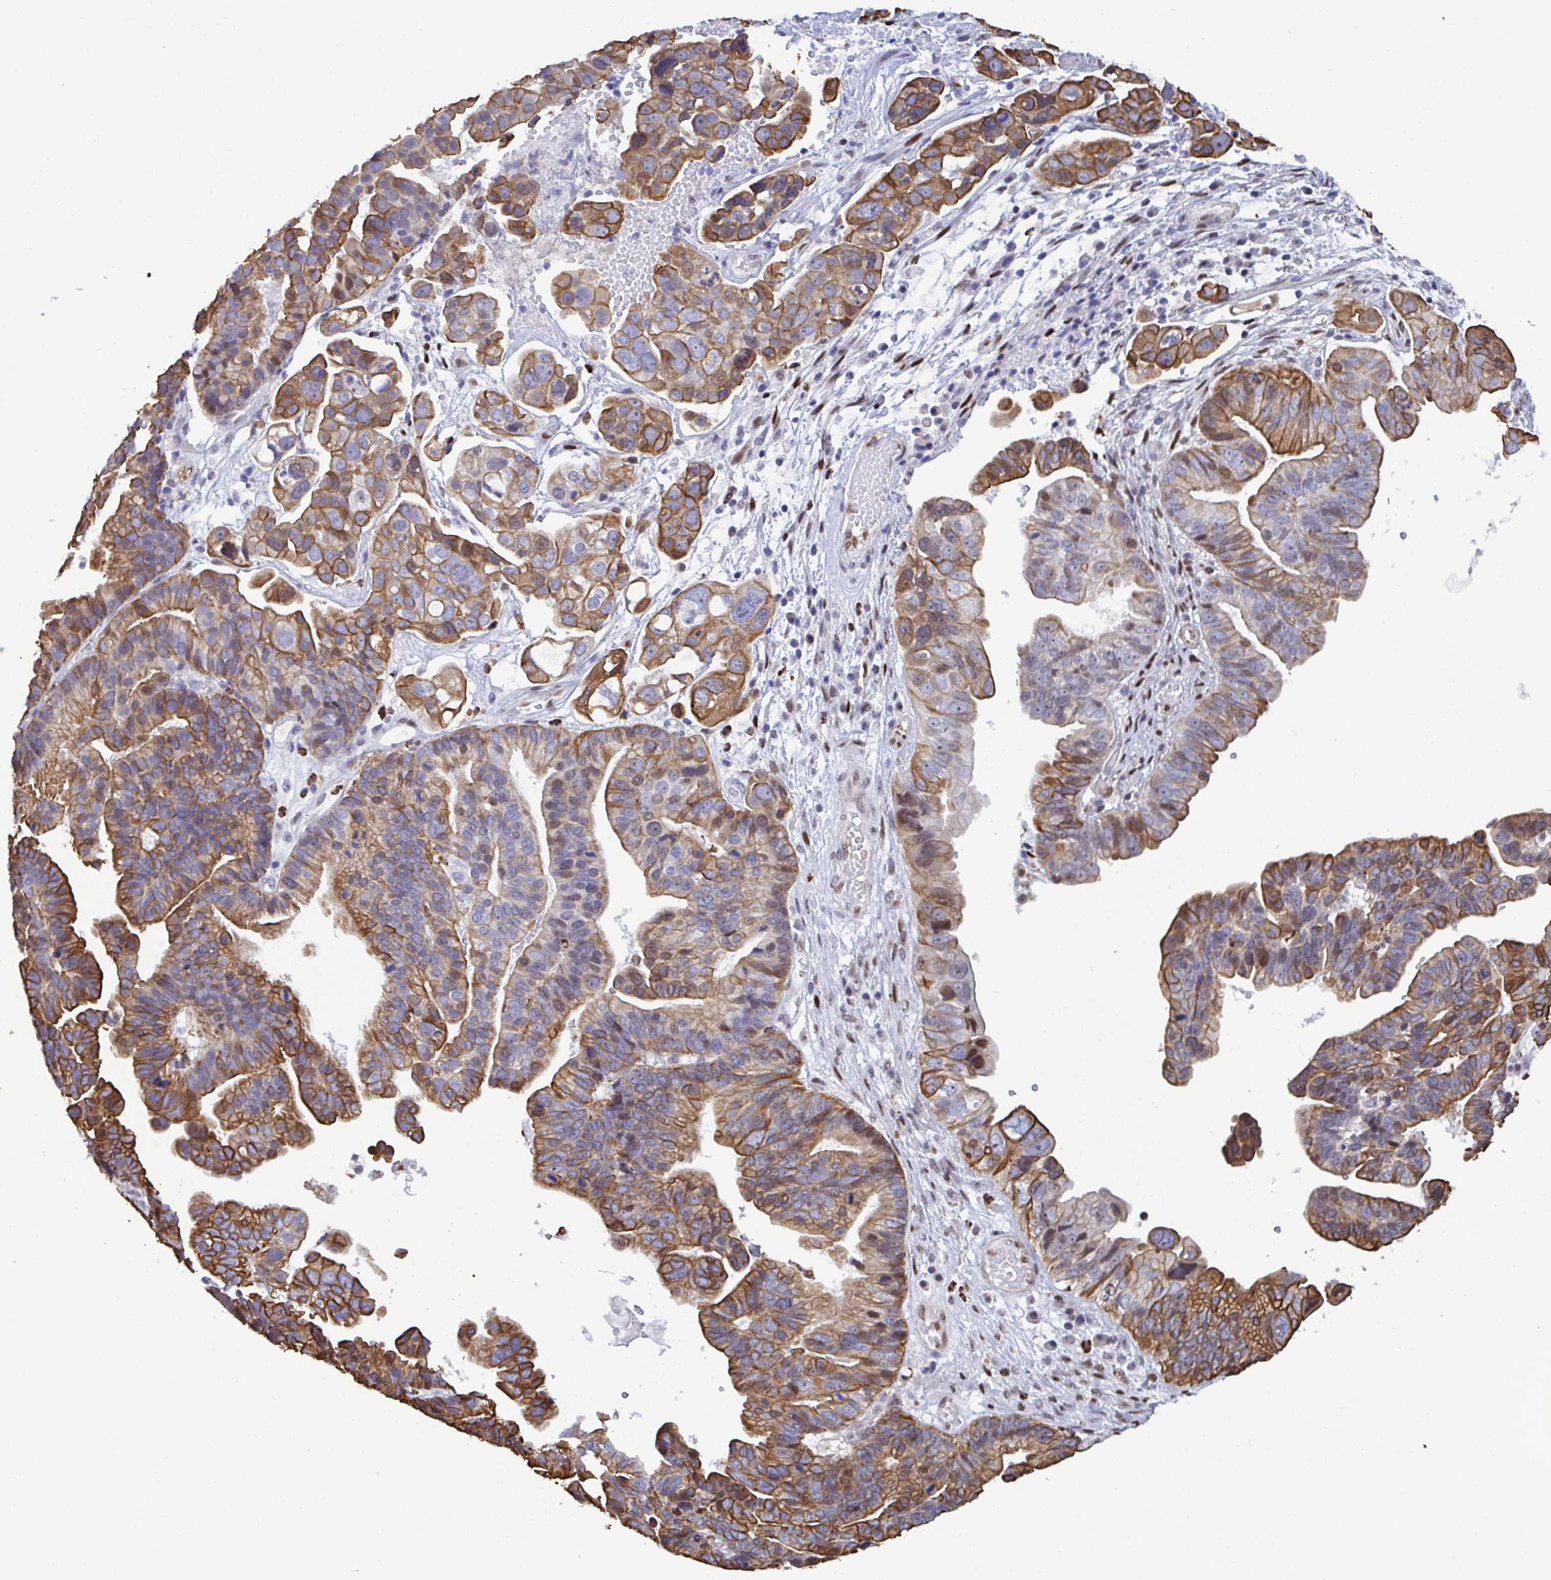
{"staining": {"intensity": "moderate", "quantity": ">75%", "location": "cytoplasmic/membranous"}, "tissue": "ovarian cancer", "cell_type": "Tumor cells", "image_type": "cancer", "snomed": [{"axis": "morphology", "description": "Cystadenocarcinoma, serous, NOS"}, {"axis": "topography", "description": "Ovary"}], "caption": "Immunohistochemistry (IHC) (DAB (3,3'-diaminobenzidine)) staining of serous cystadenocarcinoma (ovarian) displays moderate cytoplasmic/membranous protein staining in about >75% of tumor cells.", "gene": "PELI2", "patient": {"sex": "female", "age": 56}}